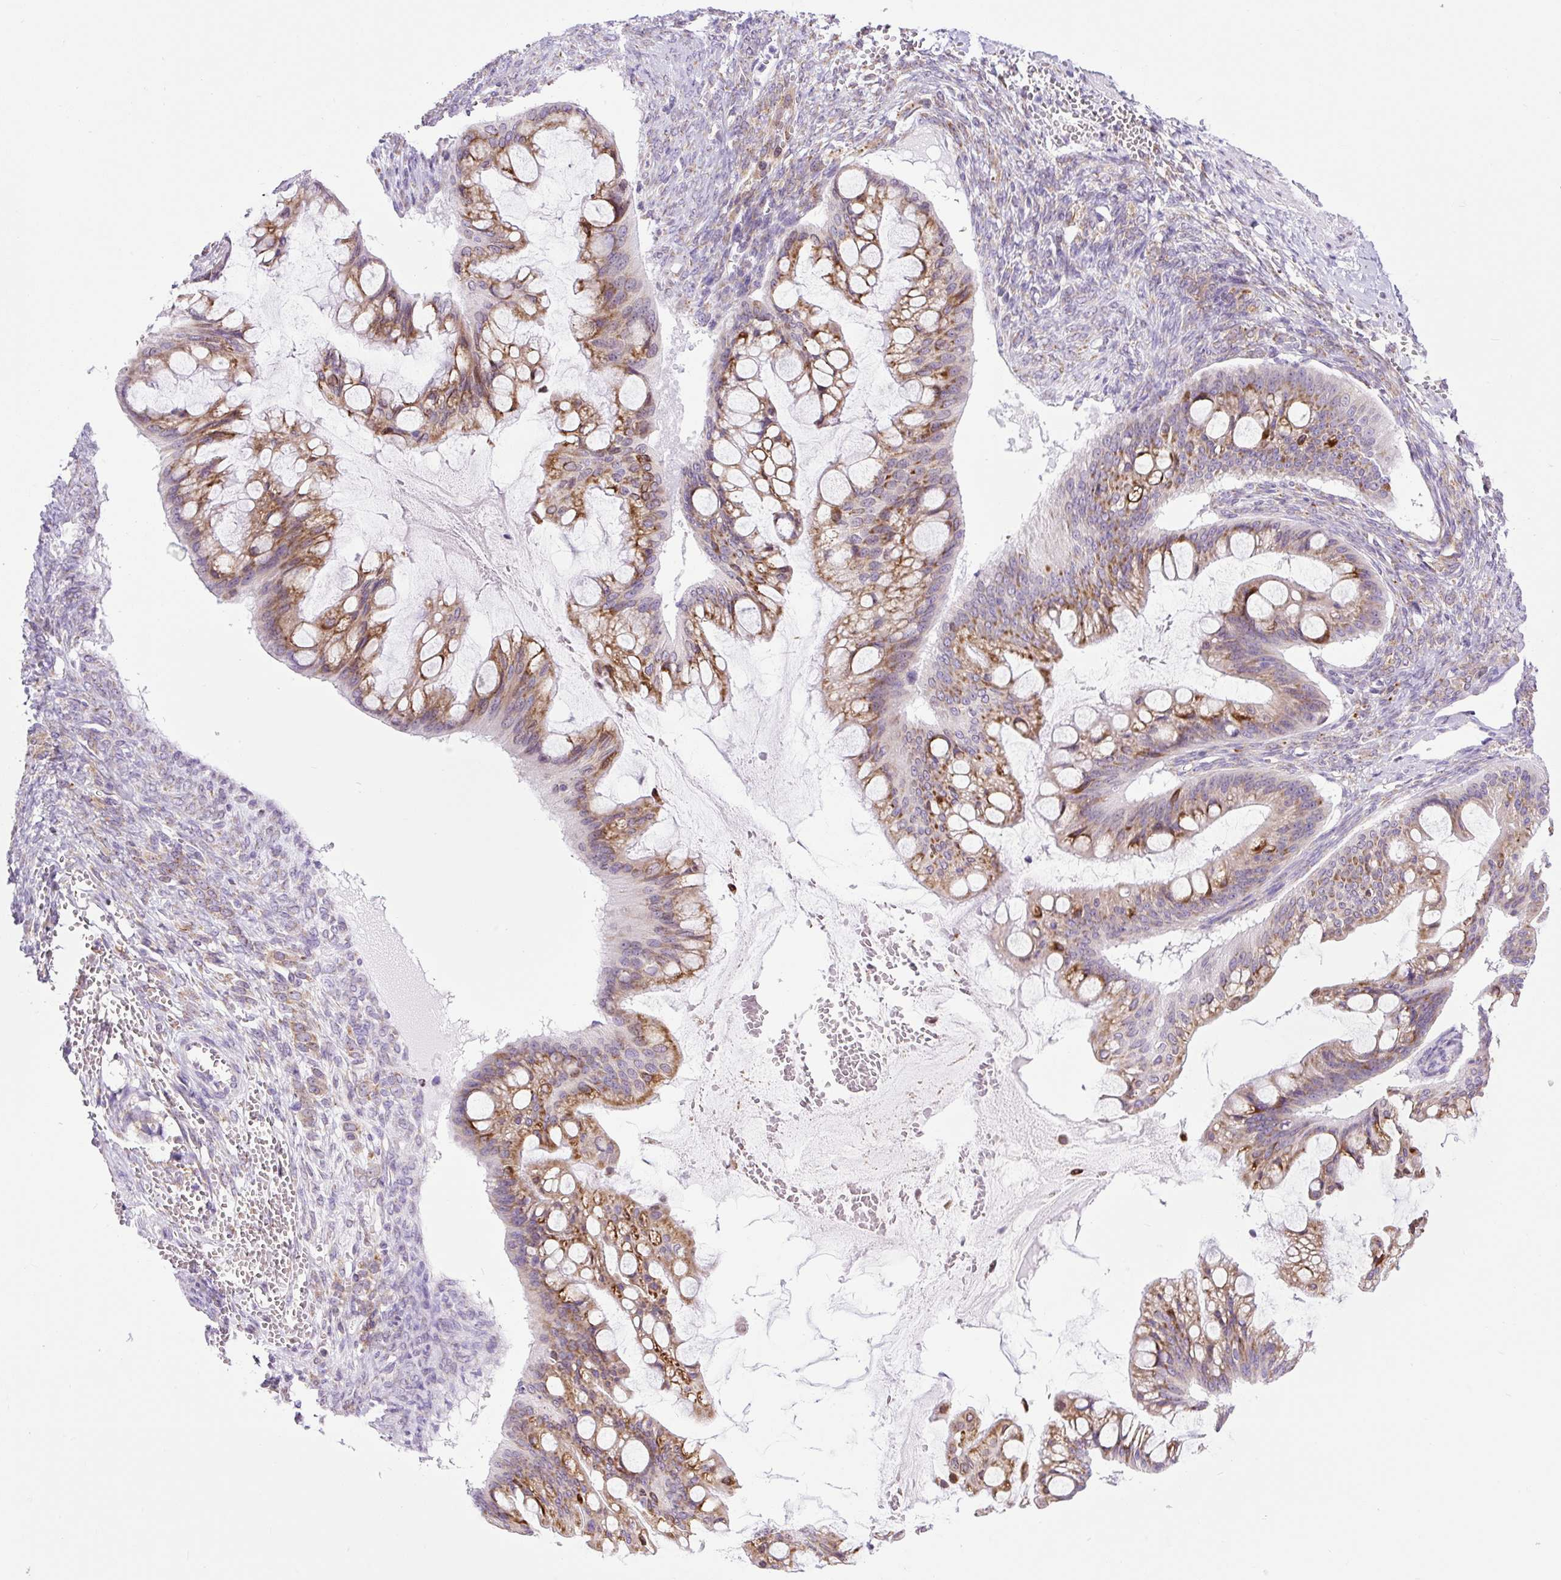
{"staining": {"intensity": "moderate", "quantity": ">75%", "location": "cytoplasmic/membranous"}, "tissue": "ovarian cancer", "cell_type": "Tumor cells", "image_type": "cancer", "snomed": [{"axis": "morphology", "description": "Cystadenocarcinoma, mucinous, NOS"}, {"axis": "topography", "description": "Ovary"}], "caption": "Immunohistochemical staining of ovarian cancer (mucinous cystadenocarcinoma) displays moderate cytoplasmic/membranous protein positivity in approximately >75% of tumor cells. Using DAB (brown) and hematoxylin (blue) stains, captured at high magnification using brightfield microscopy.", "gene": "DDOST", "patient": {"sex": "female", "age": 73}}